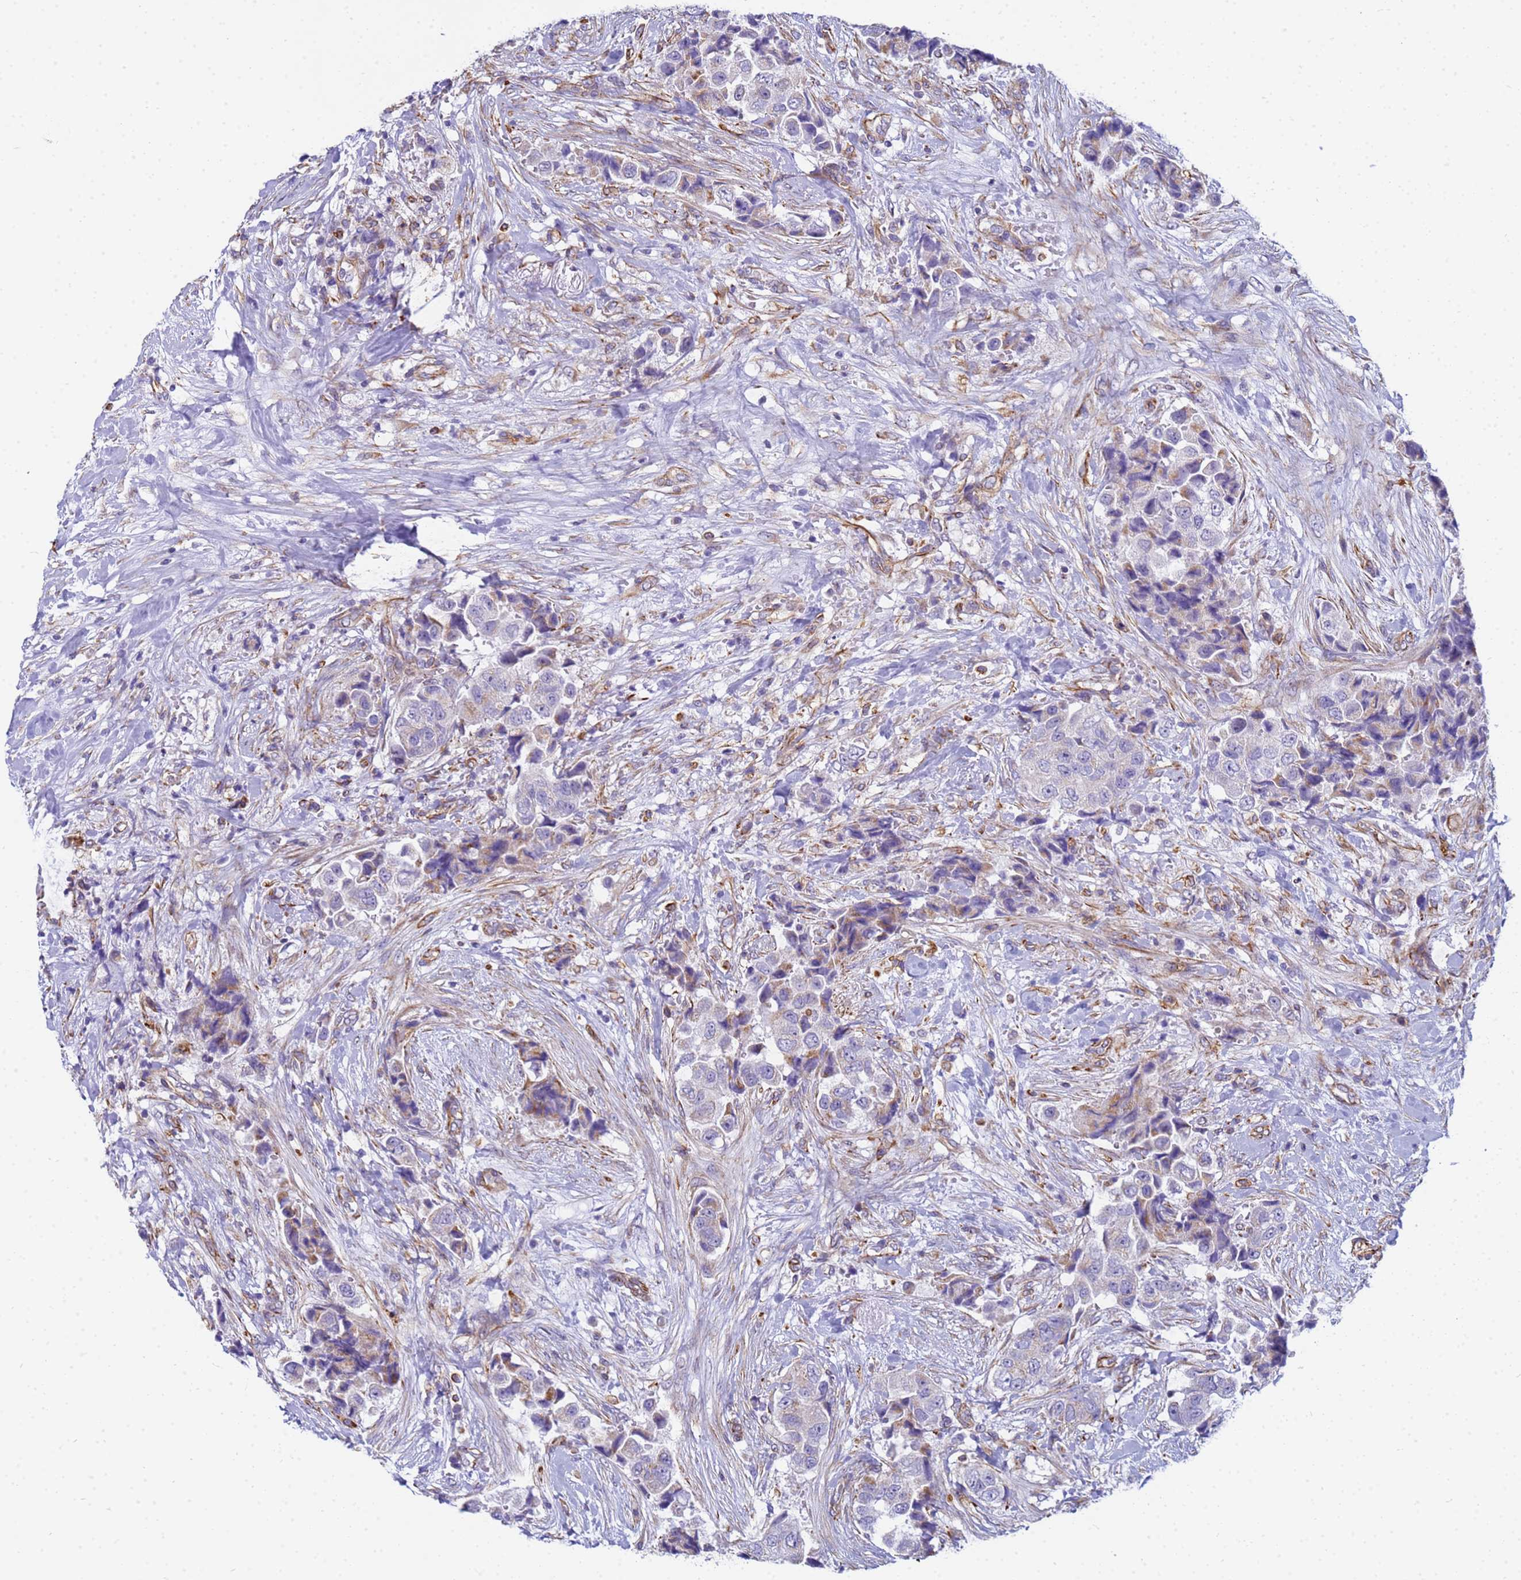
{"staining": {"intensity": "weak", "quantity": "<25%", "location": "cytoplasmic/membranous"}, "tissue": "breast cancer", "cell_type": "Tumor cells", "image_type": "cancer", "snomed": [{"axis": "morphology", "description": "Normal tissue, NOS"}, {"axis": "morphology", "description": "Duct carcinoma"}, {"axis": "topography", "description": "Breast"}], "caption": "Protein analysis of breast intraductal carcinoma shows no significant expression in tumor cells.", "gene": "UBXN2B", "patient": {"sex": "female", "age": 62}}